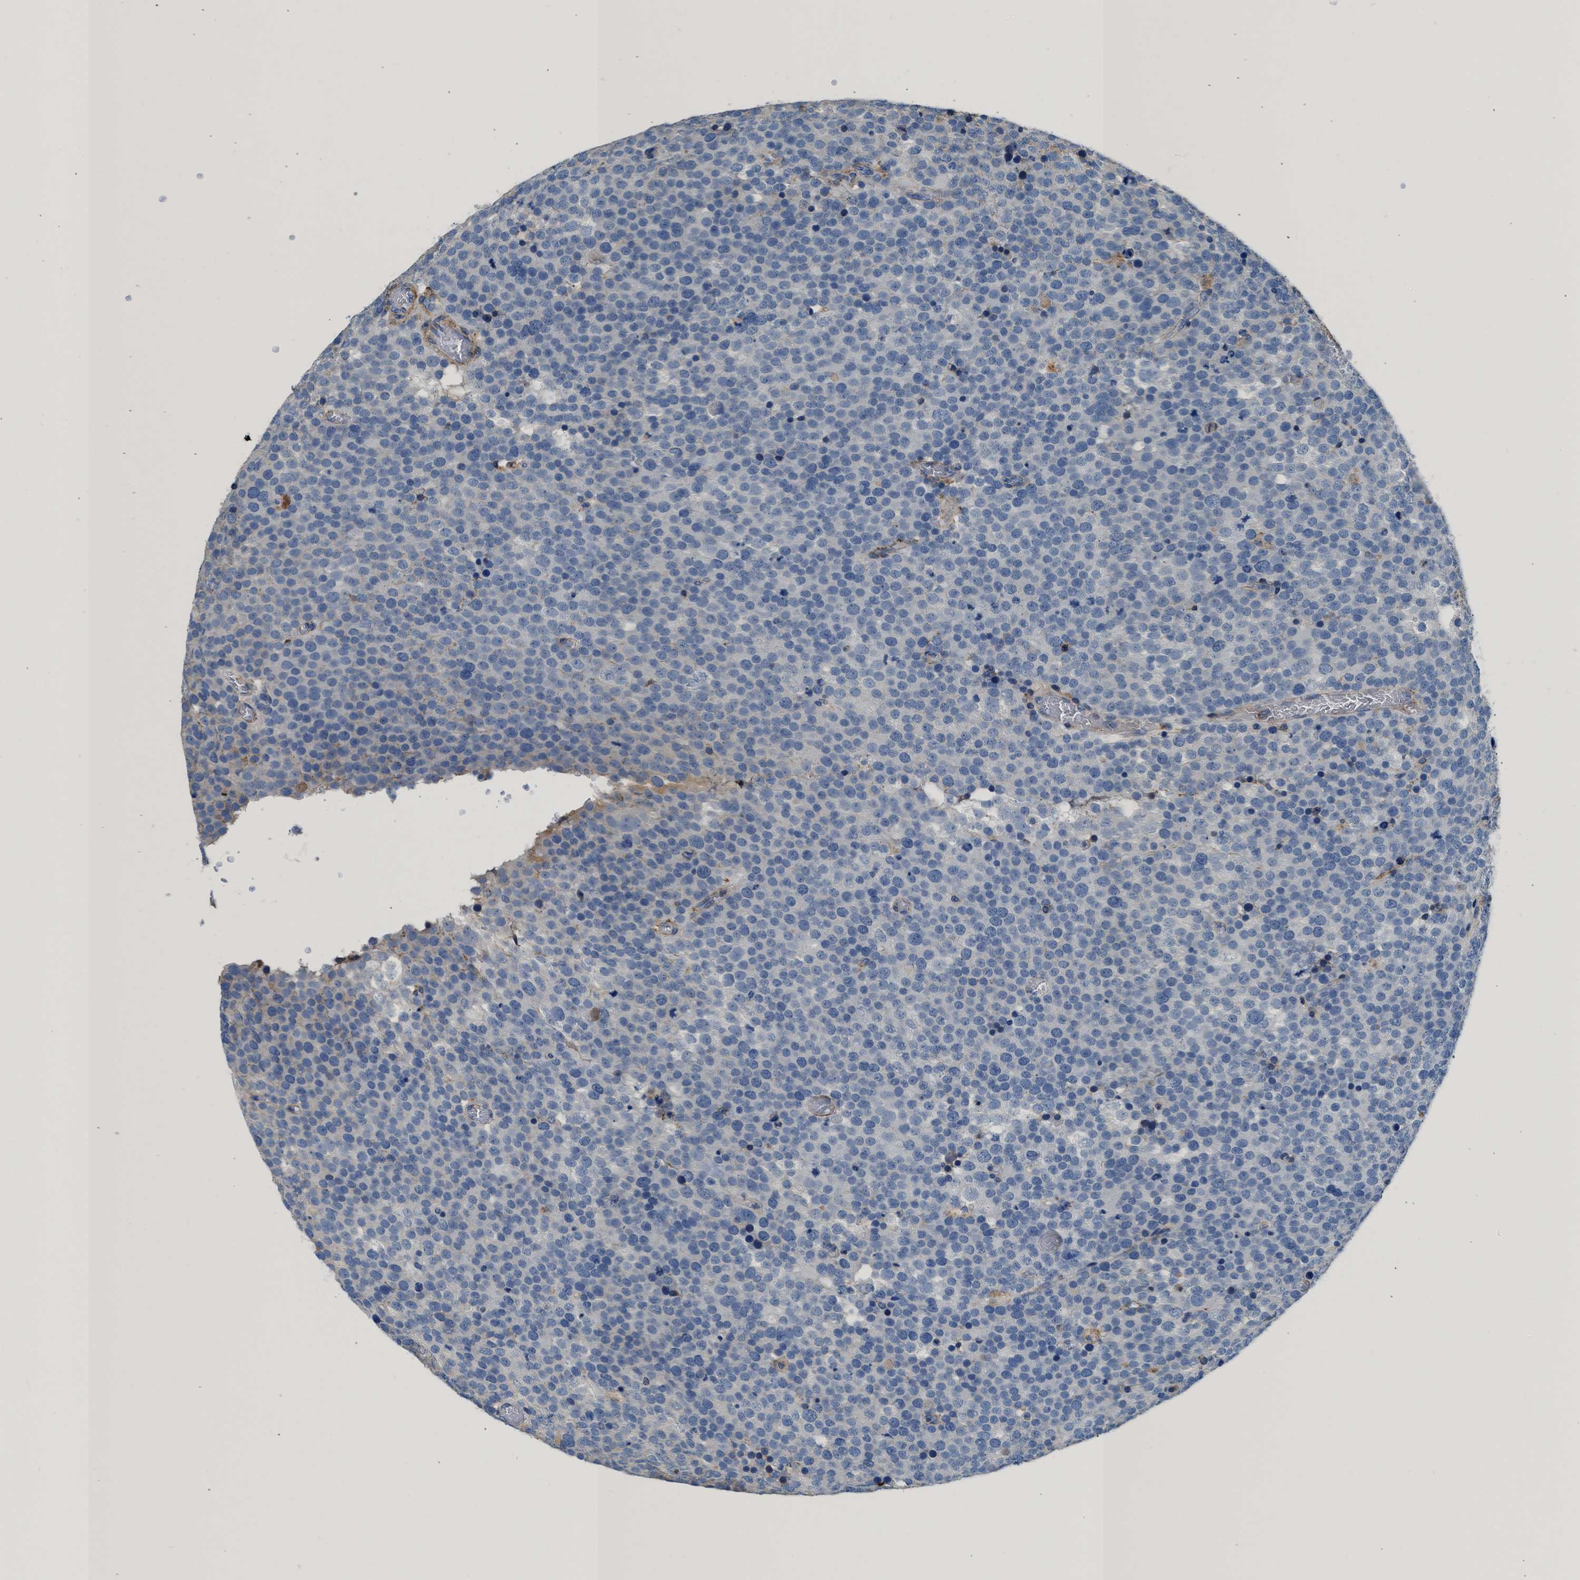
{"staining": {"intensity": "negative", "quantity": "none", "location": "none"}, "tissue": "testis cancer", "cell_type": "Tumor cells", "image_type": "cancer", "snomed": [{"axis": "morphology", "description": "Normal tissue, NOS"}, {"axis": "morphology", "description": "Seminoma, NOS"}, {"axis": "topography", "description": "Testis"}], "caption": "An IHC micrograph of testis seminoma is shown. There is no staining in tumor cells of testis seminoma.", "gene": "KCNQ4", "patient": {"sex": "male", "age": 71}}